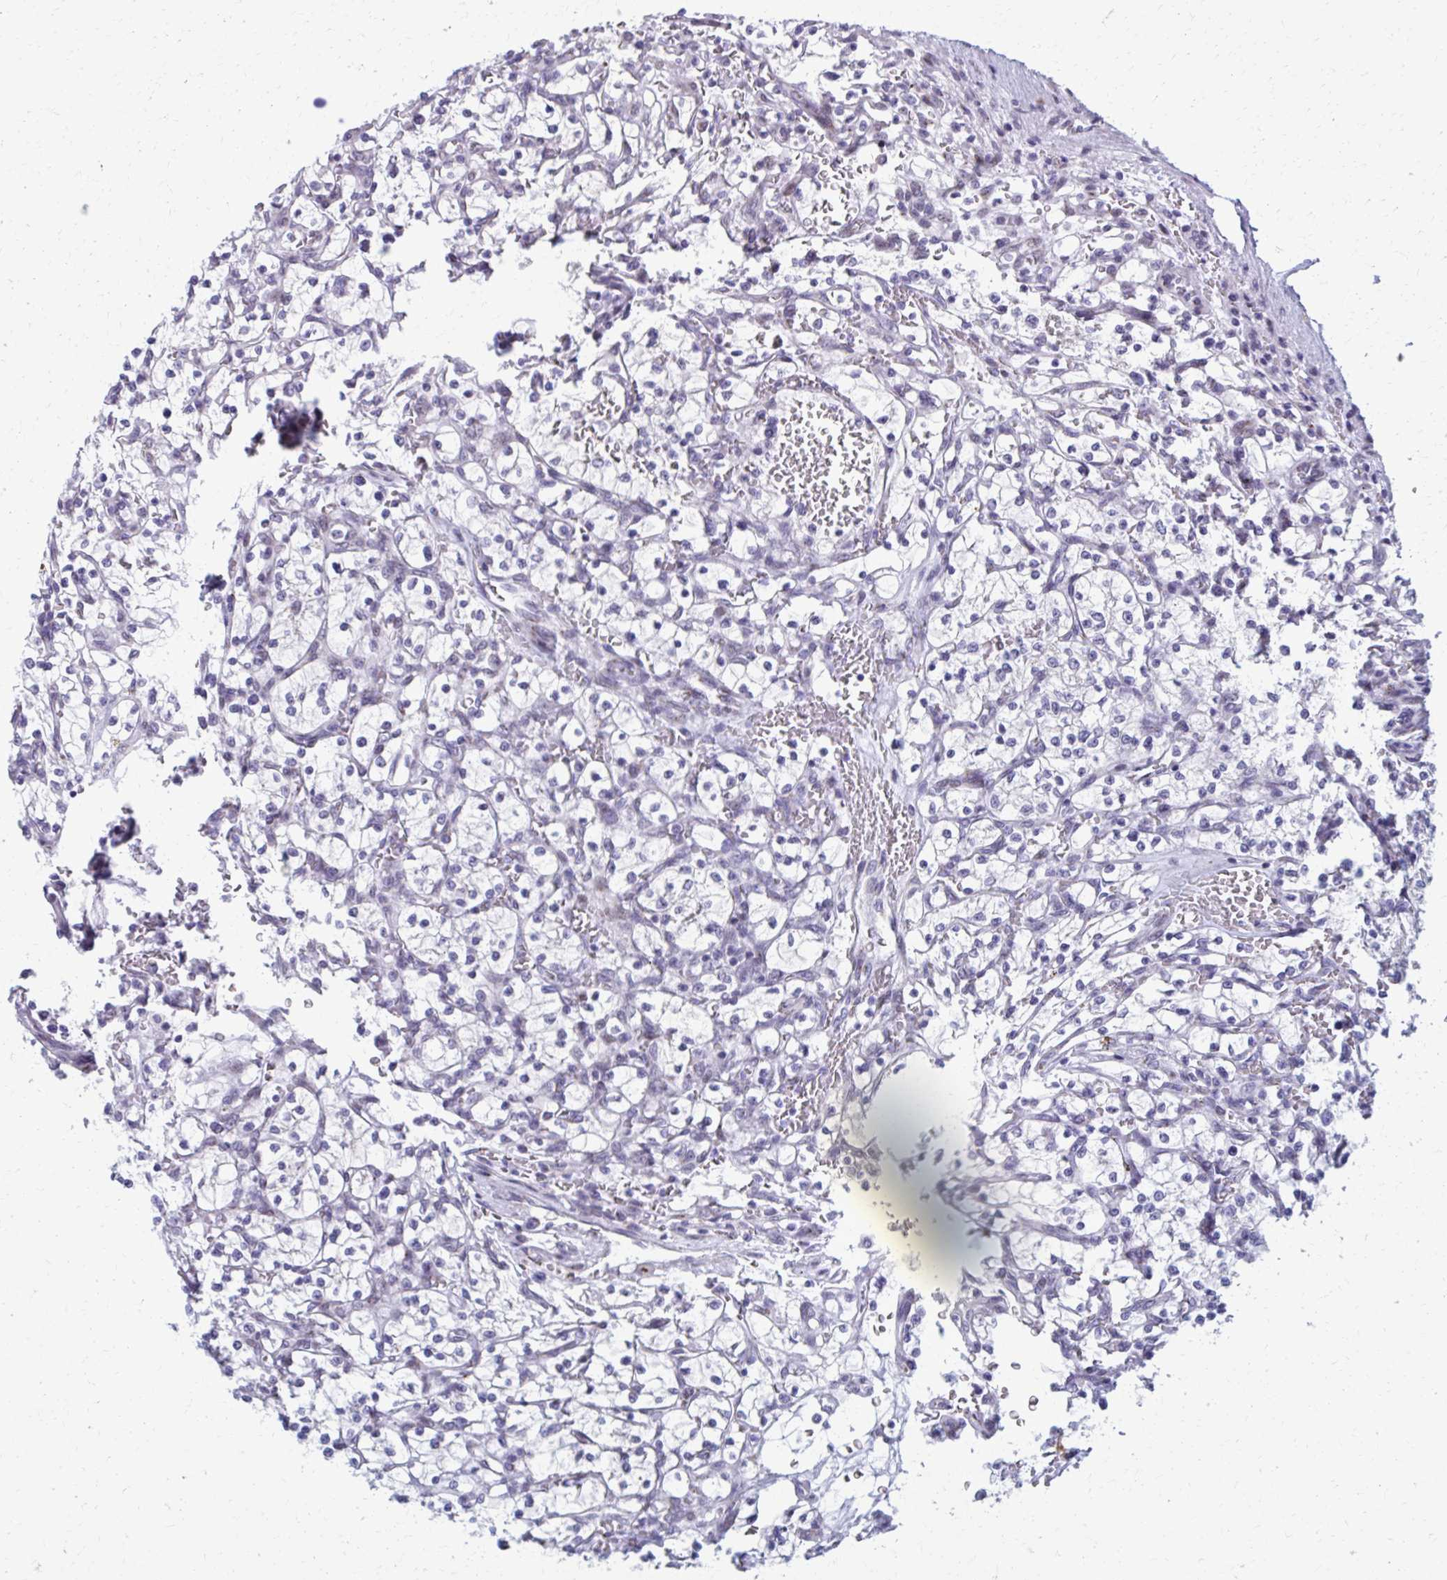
{"staining": {"intensity": "negative", "quantity": "none", "location": "none"}, "tissue": "renal cancer", "cell_type": "Tumor cells", "image_type": "cancer", "snomed": [{"axis": "morphology", "description": "Adenocarcinoma, NOS"}, {"axis": "topography", "description": "Kidney"}], "caption": "Immunohistochemistry image of neoplastic tissue: human renal cancer stained with DAB shows no significant protein staining in tumor cells.", "gene": "ZNF682", "patient": {"sex": "female", "age": 64}}